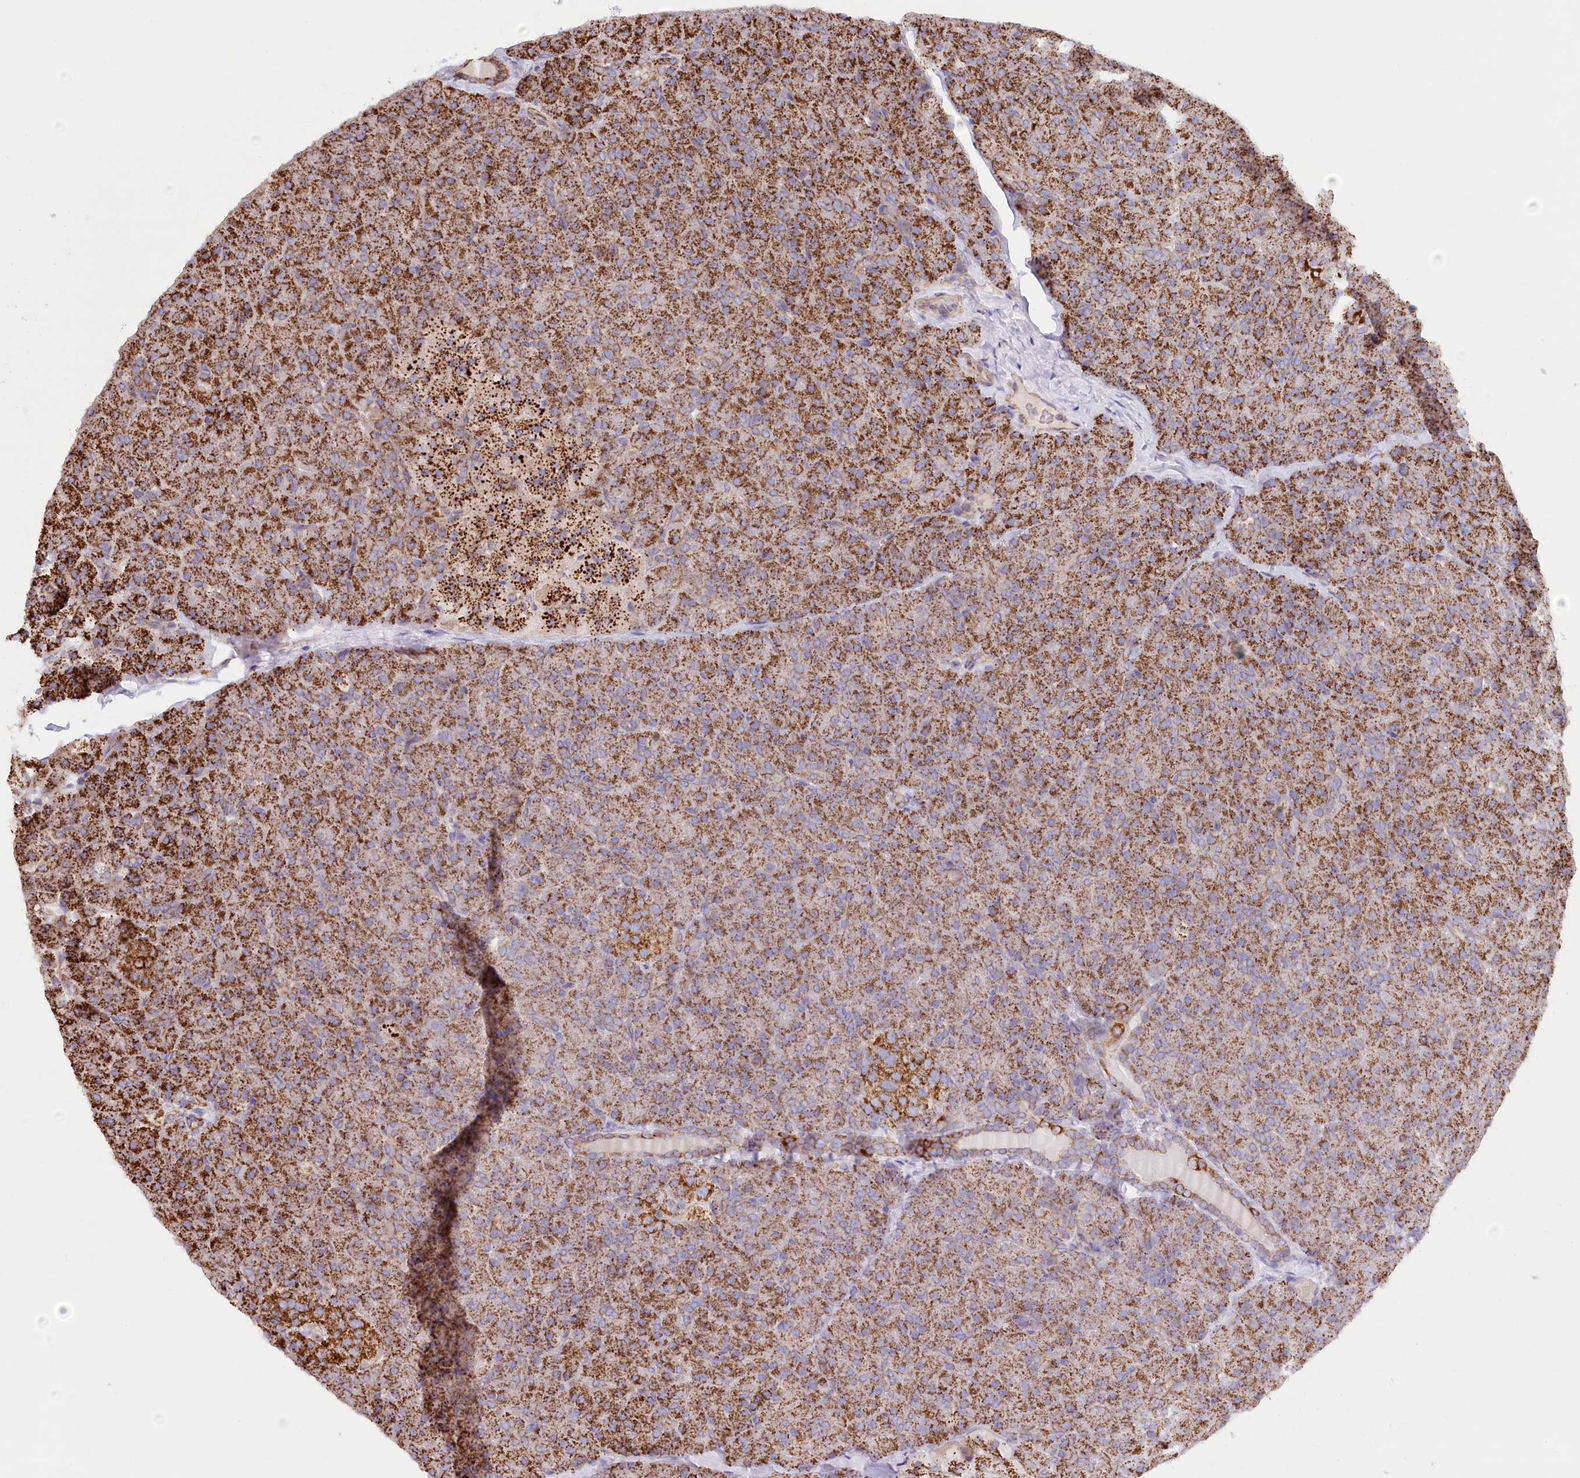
{"staining": {"intensity": "strong", "quantity": ">75%", "location": "cytoplasmic/membranous"}, "tissue": "pancreas", "cell_type": "Exocrine glandular cells", "image_type": "normal", "snomed": [{"axis": "morphology", "description": "Normal tissue, NOS"}, {"axis": "topography", "description": "Pancreas"}], "caption": "Strong cytoplasmic/membranous protein expression is present in approximately >75% of exocrine glandular cells in pancreas. (DAB (3,3'-diaminobenzidine) IHC, brown staining for protein, blue staining for nuclei).", "gene": "UMPS", "patient": {"sex": "male", "age": 36}}